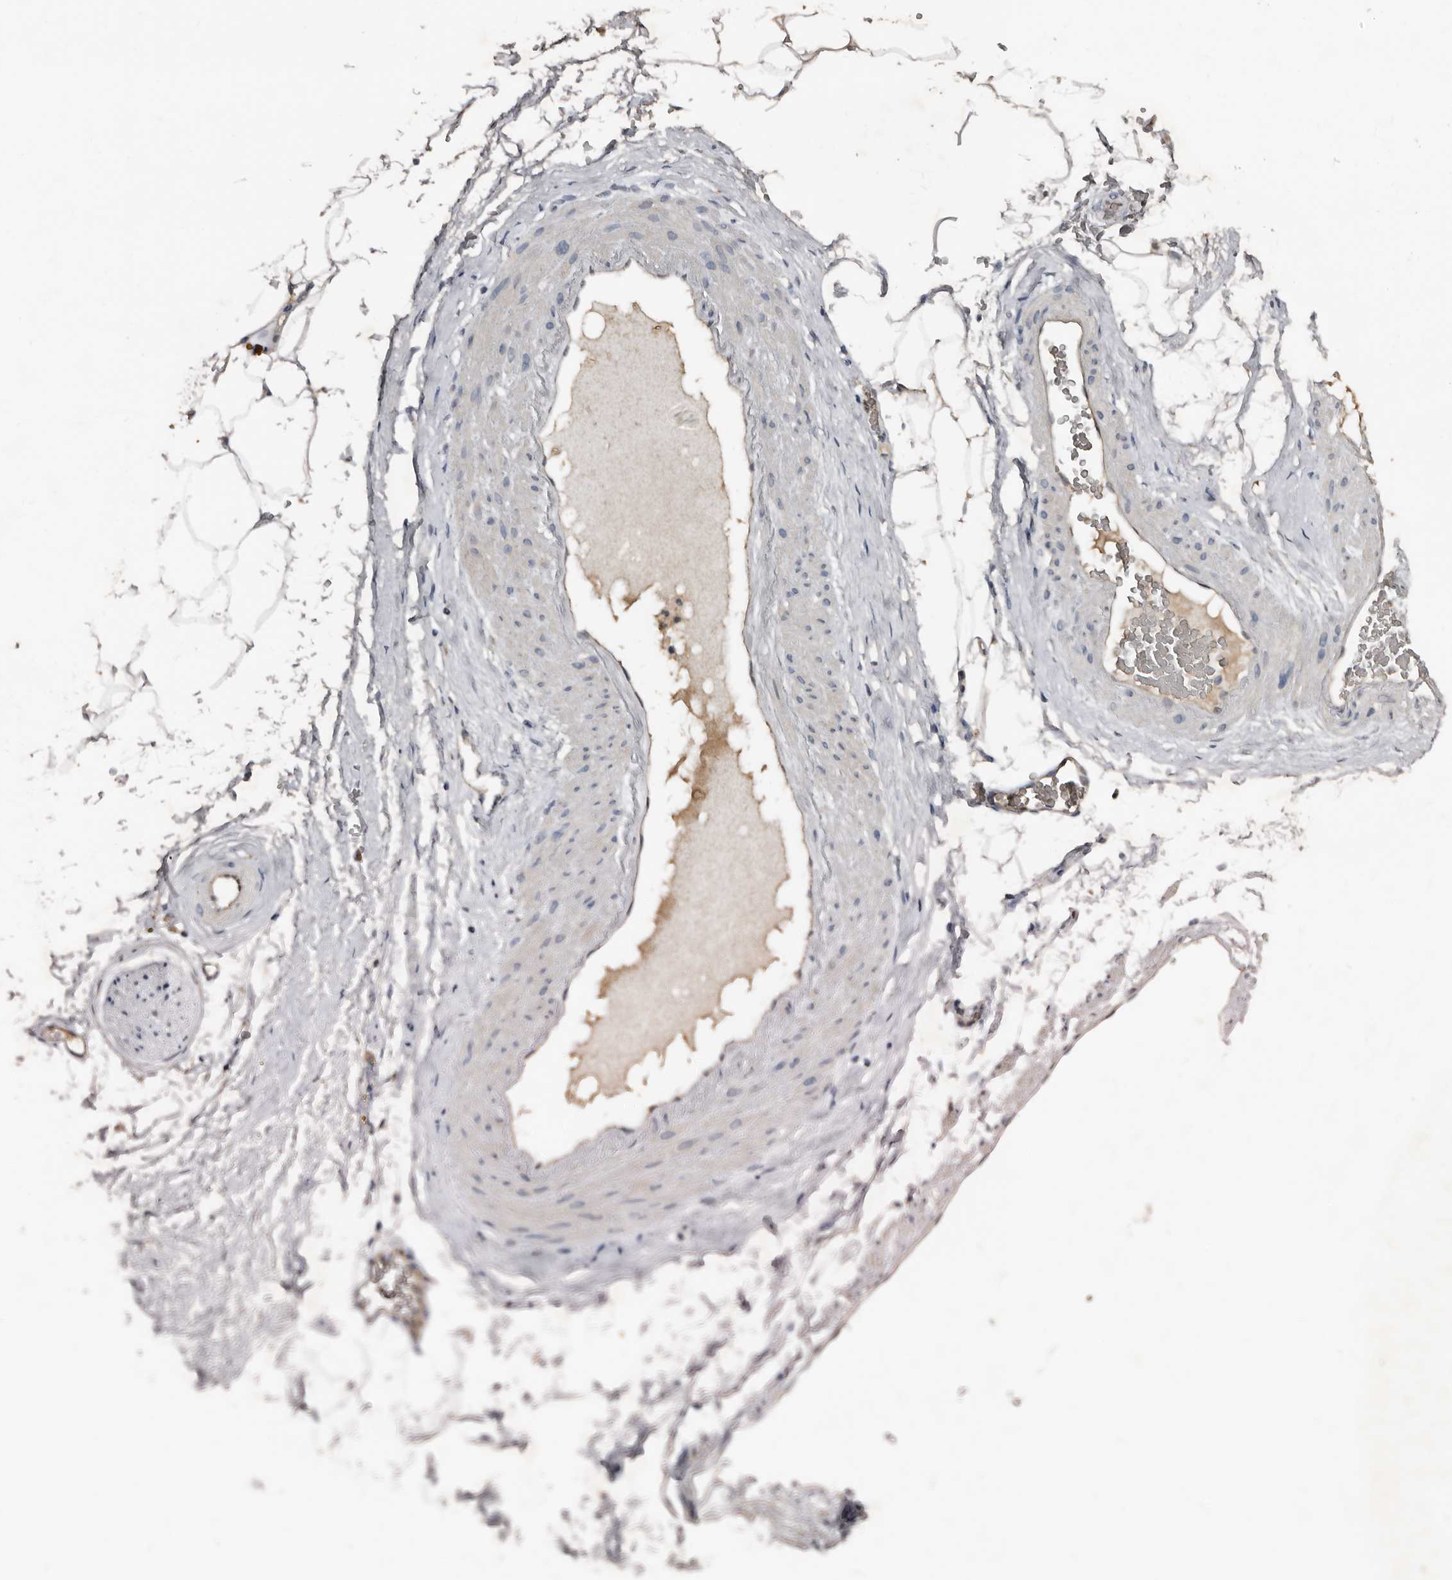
{"staining": {"intensity": "weak", "quantity": ">75%", "location": "cytoplasmic/membranous"}, "tissue": "adipose tissue", "cell_type": "Adipocytes", "image_type": "normal", "snomed": [{"axis": "morphology", "description": "Normal tissue, NOS"}, {"axis": "morphology", "description": "Adenocarcinoma, Low grade"}, {"axis": "topography", "description": "Prostate"}, {"axis": "topography", "description": "Peripheral nerve tissue"}], "caption": "Adipose tissue stained with DAB (3,3'-diaminobenzidine) IHC reveals low levels of weak cytoplasmic/membranous expression in about >75% of adipocytes.", "gene": "RBKS", "patient": {"sex": "male", "age": 63}}